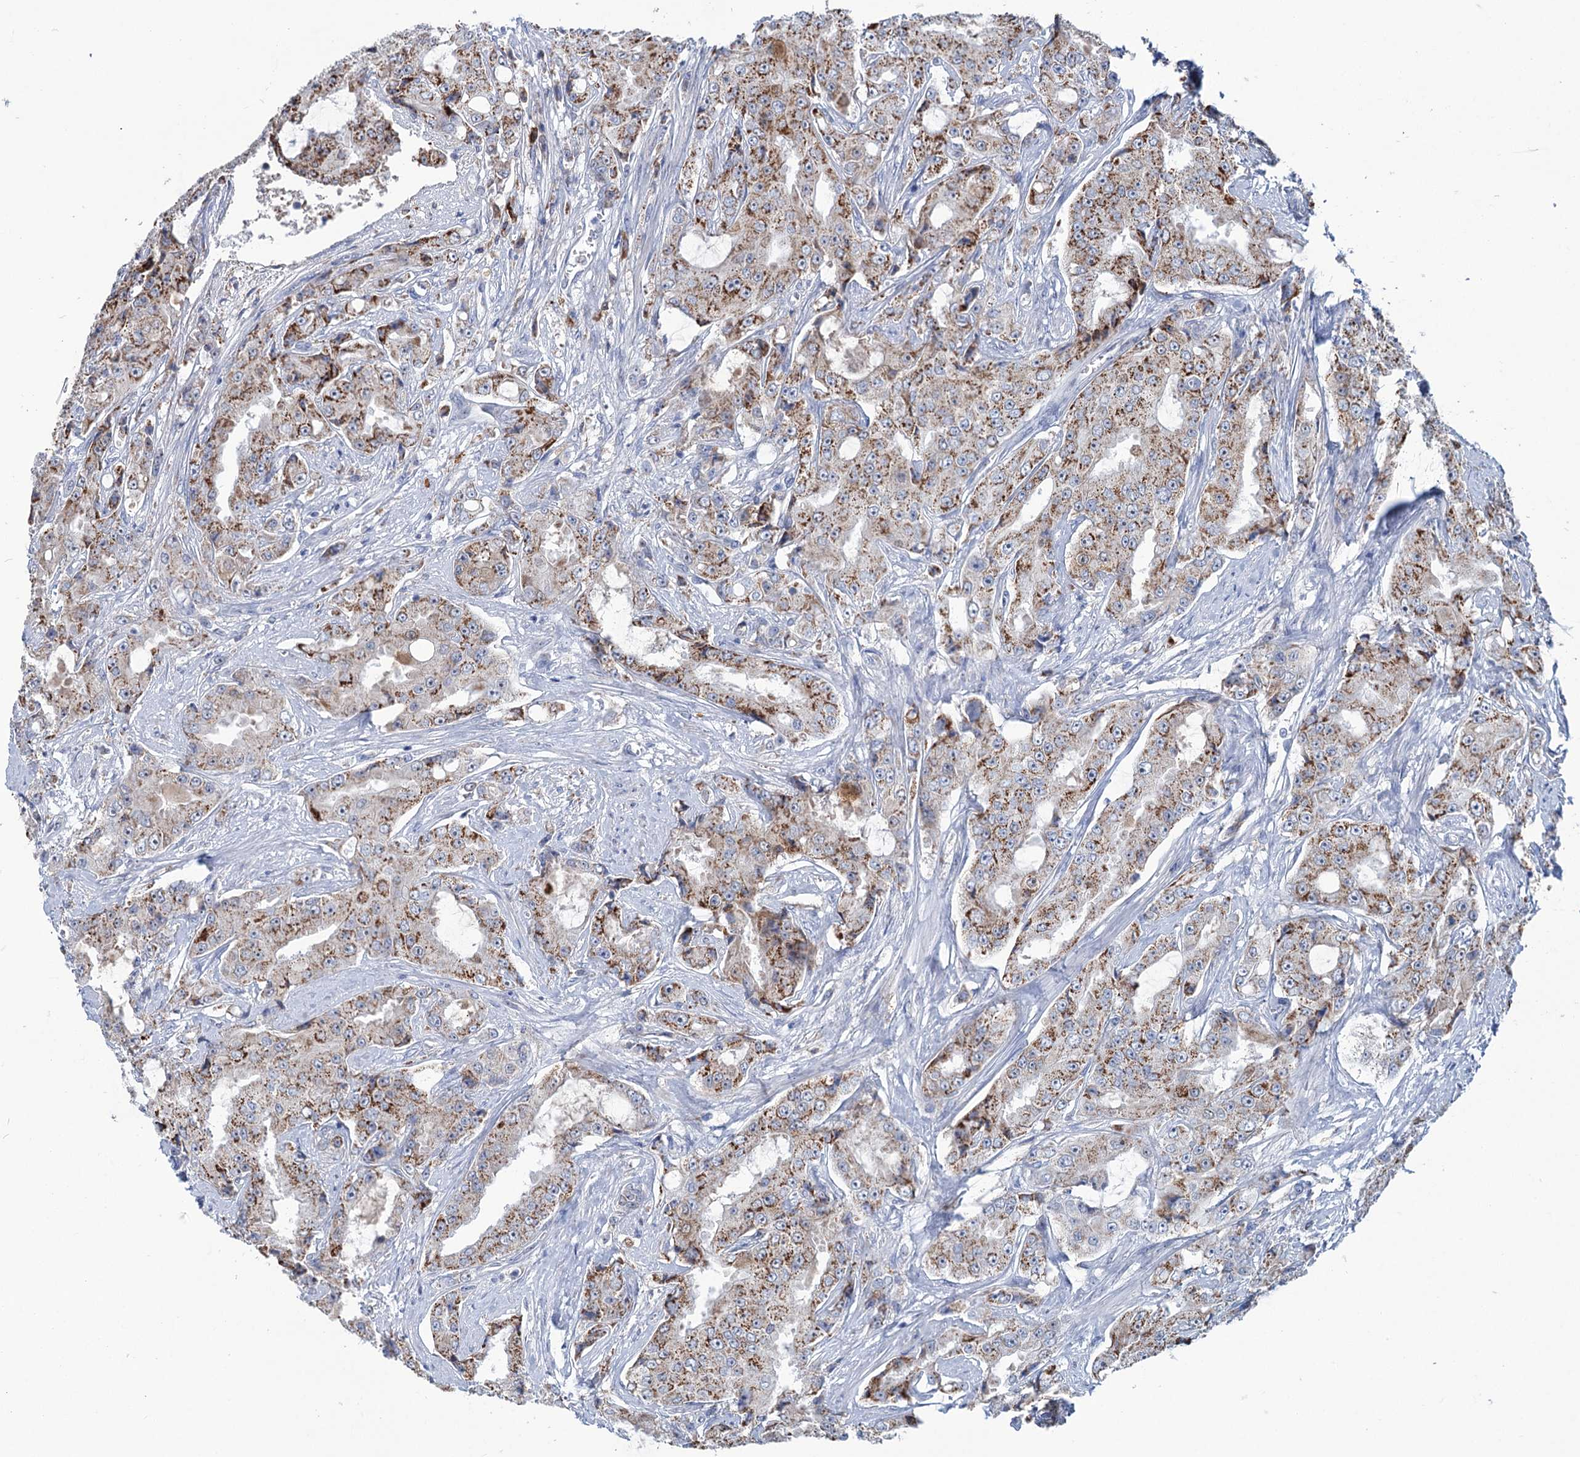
{"staining": {"intensity": "moderate", "quantity": ">75%", "location": "cytoplasmic/membranous"}, "tissue": "prostate cancer", "cell_type": "Tumor cells", "image_type": "cancer", "snomed": [{"axis": "morphology", "description": "Adenocarcinoma, High grade"}, {"axis": "topography", "description": "Prostate"}], "caption": "Immunohistochemical staining of high-grade adenocarcinoma (prostate) demonstrates moderate cytoplasmic/membranous protein positivity in about >75% of tumor cells.", "gene": "LPIN1", "patient": {"sex": "male", "age": 73}}